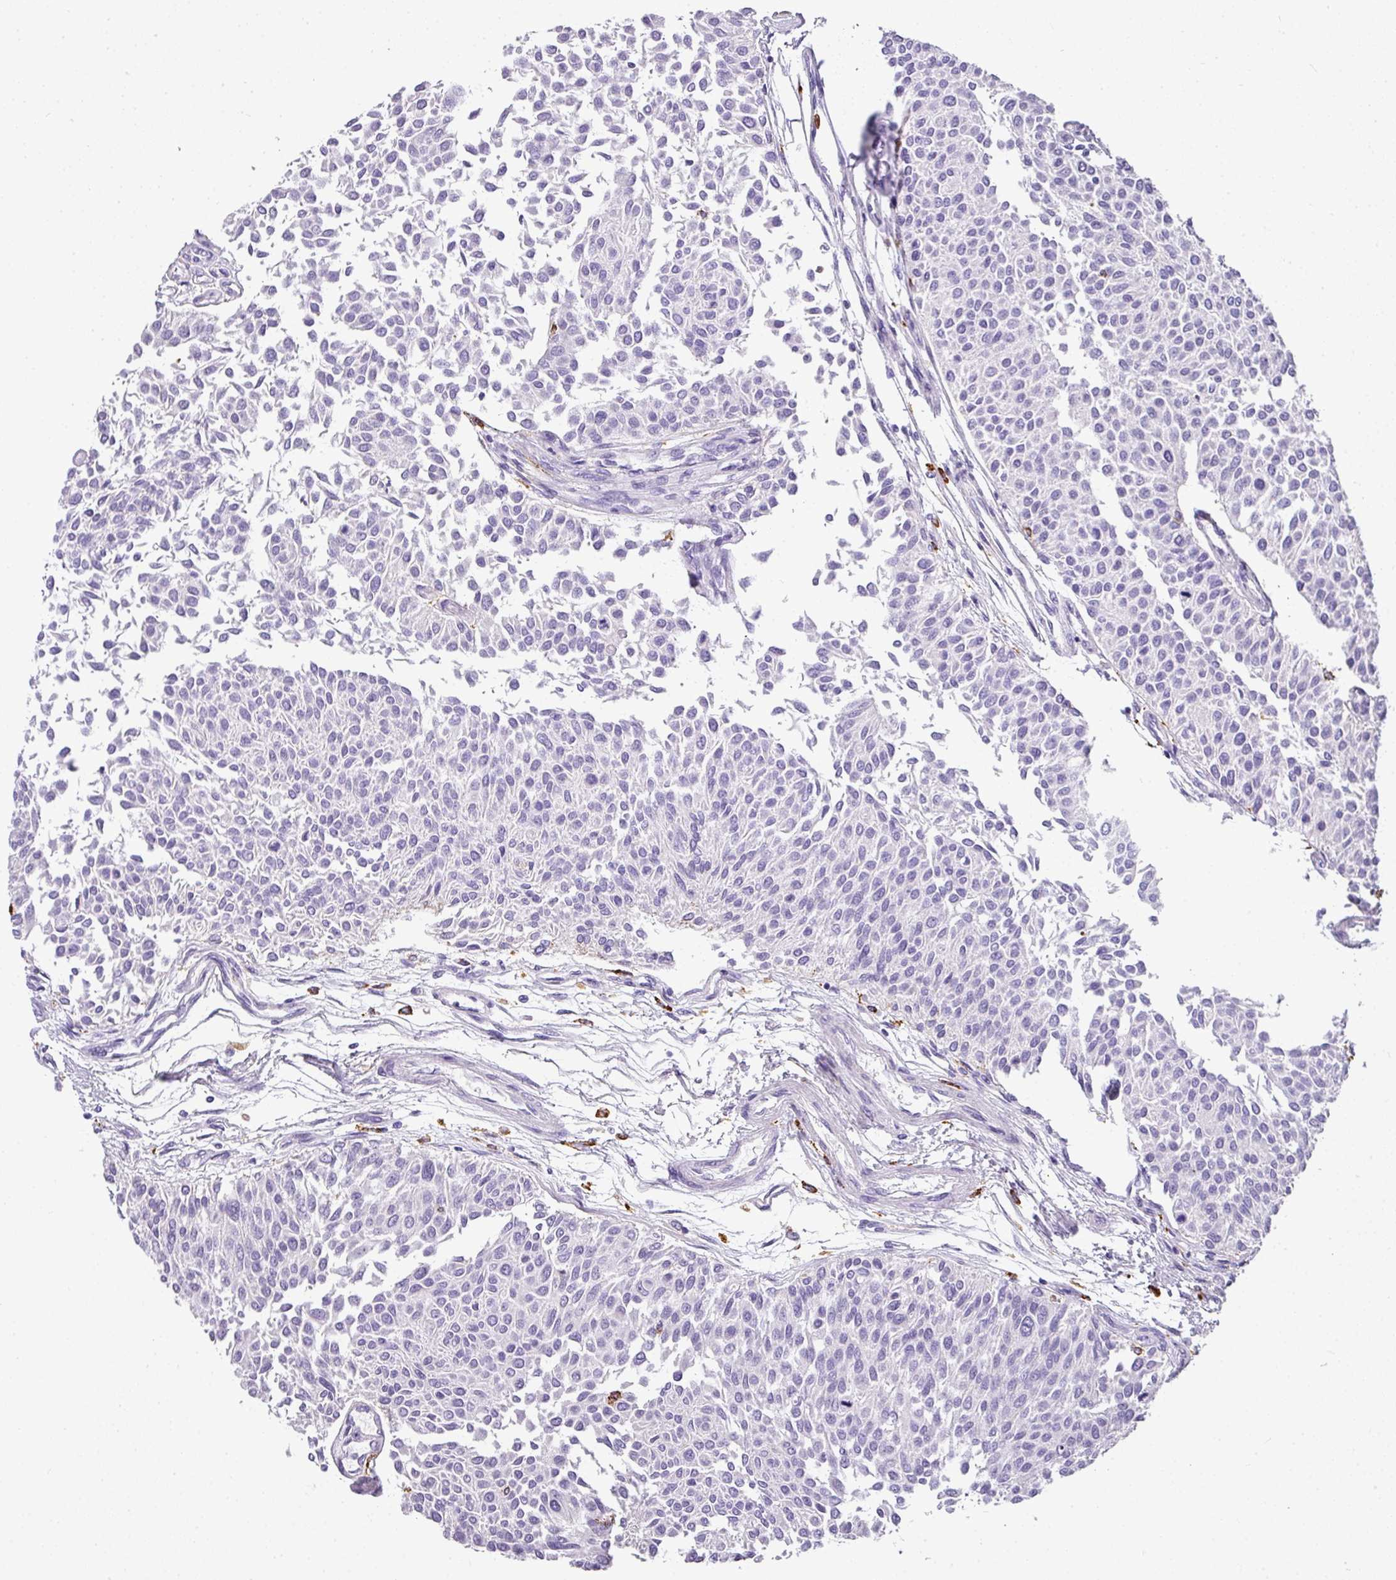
{"staining": {"intensity": "negative", "quantity": "none", "location": "none"}, "tissue": "urothelial cancer", "cell_type": "Tumor cells", "image_type": "cancer", "snomed": [{"axis": "morphology", "description": "Urothelial carcinoma, NOS"}, {"axis": "topography", "description": "Urinary bladder"}], "caption": "The photomicrograph displays no significant expression in tumor cells of transitional cell carcinoma.", "gene": "MMACHC", "patient": {"sex": "male", "age": 55}}